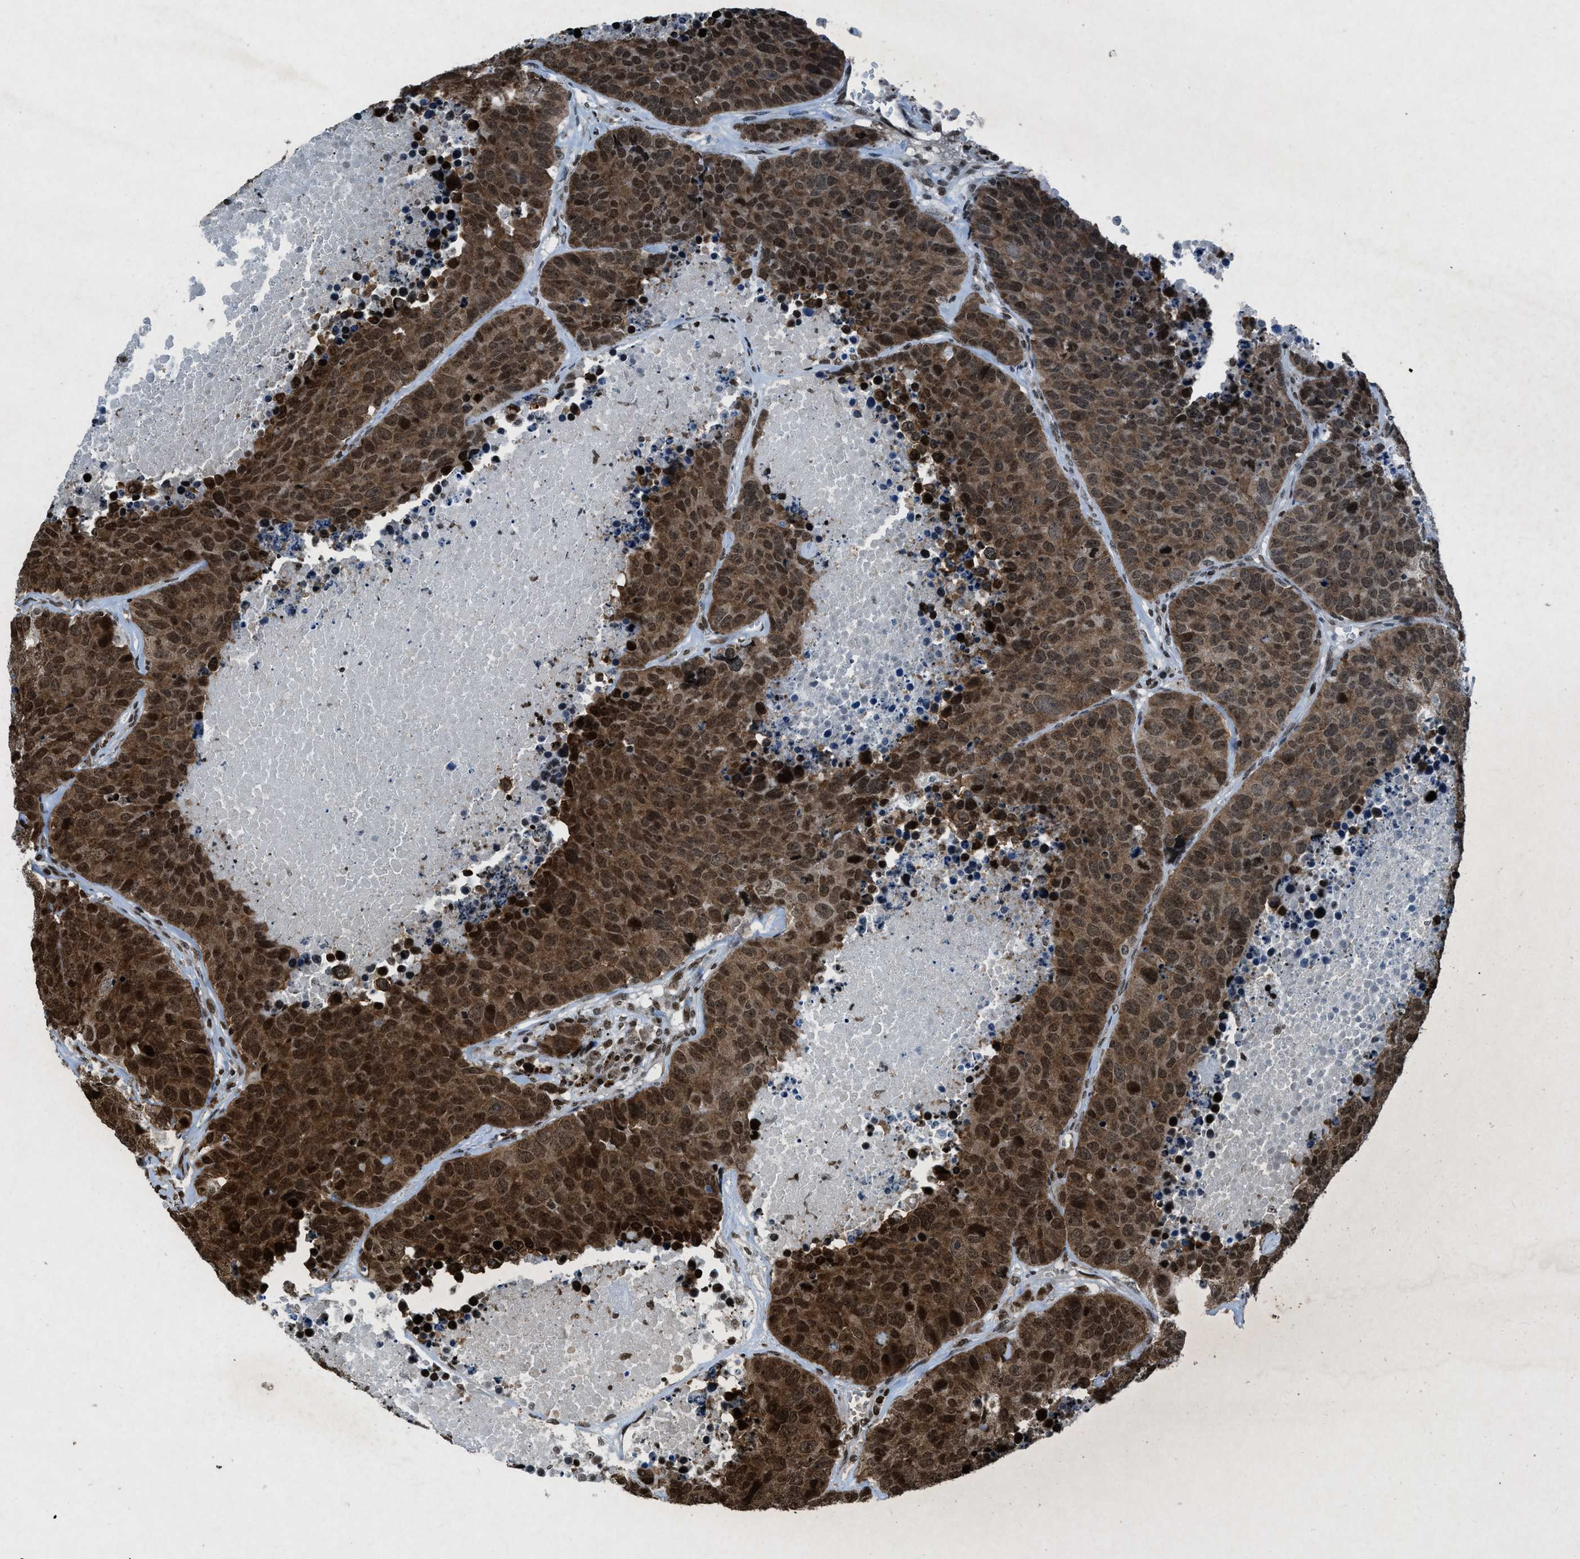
{"staining": {"intensity": "moderate", "quantity": ">75%", "location": "cytoplasmic/membranous,nuclear"}, "tissue": "carcinoid", "cell_type": "Tumor cells", "image_type": "cancer", "snomed": [{"axis": "morphology", "description": "Carcinoid, malignant, NOS"}, {"axis": "topography", "description": "Lung"}], "caption": "There is medium levels of moderate cytoplasmic/membranous and nuclear expression in tumor cells of carcinoid (malignant), as demonstrated by immunohistochemical staining (brown color).", "gene": "NXF1", "patient": {"sex": "male", "age": 60}}